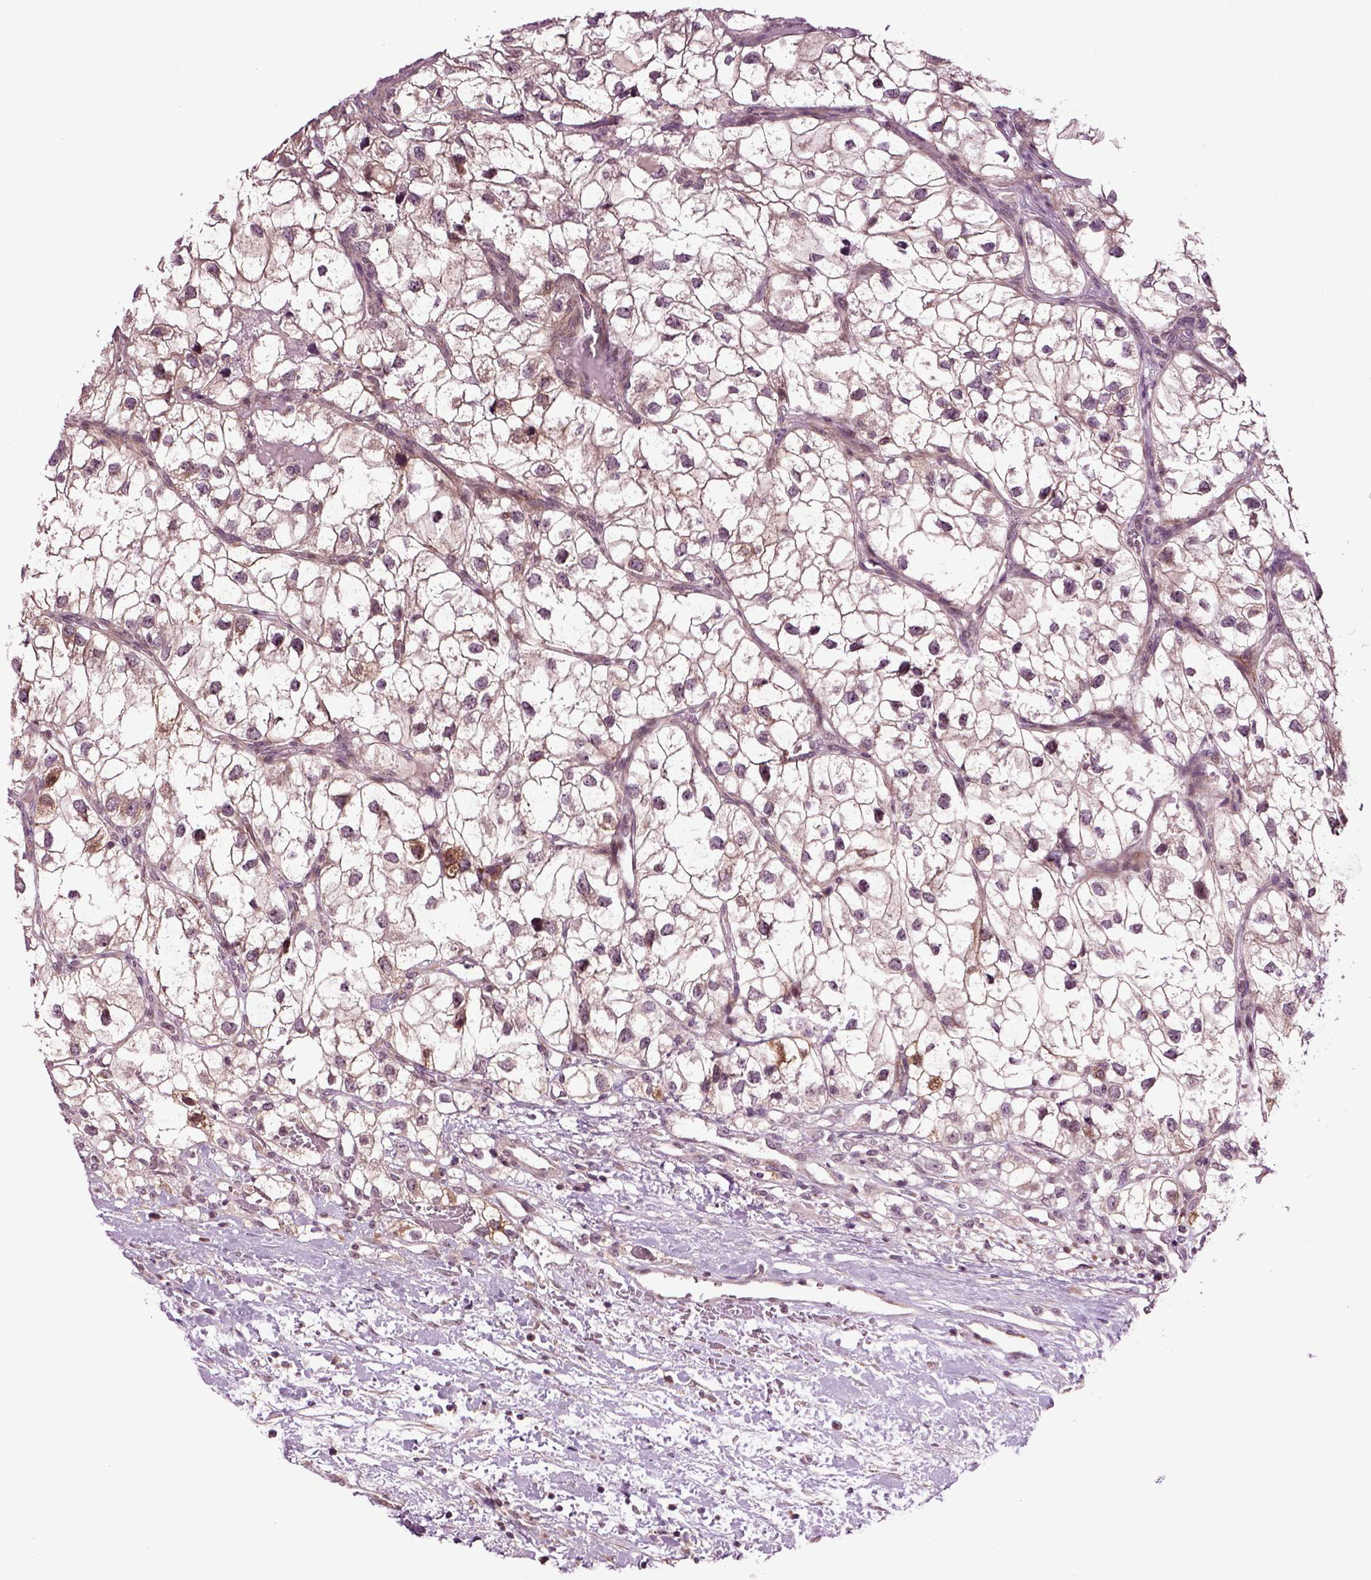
{"staining": {"intensity": "weak", "quantity": "<25%", "location": "cytoplasmic/membranous"}, "tissue": "renal cancer", "cell_type": "Tumor cells", "image_type": "cancer", "snomed": [{"axis": "morphology", "description": "Adenocarcinoma, NOS"}, {"axis": "topography", "description": "Kidney"}], "caption": "This is an IHC image of human renal cancer. There is no expression in tumor cells.", "gene": "KNSTRN", "patient": {"sex": "male", "age": 59}}